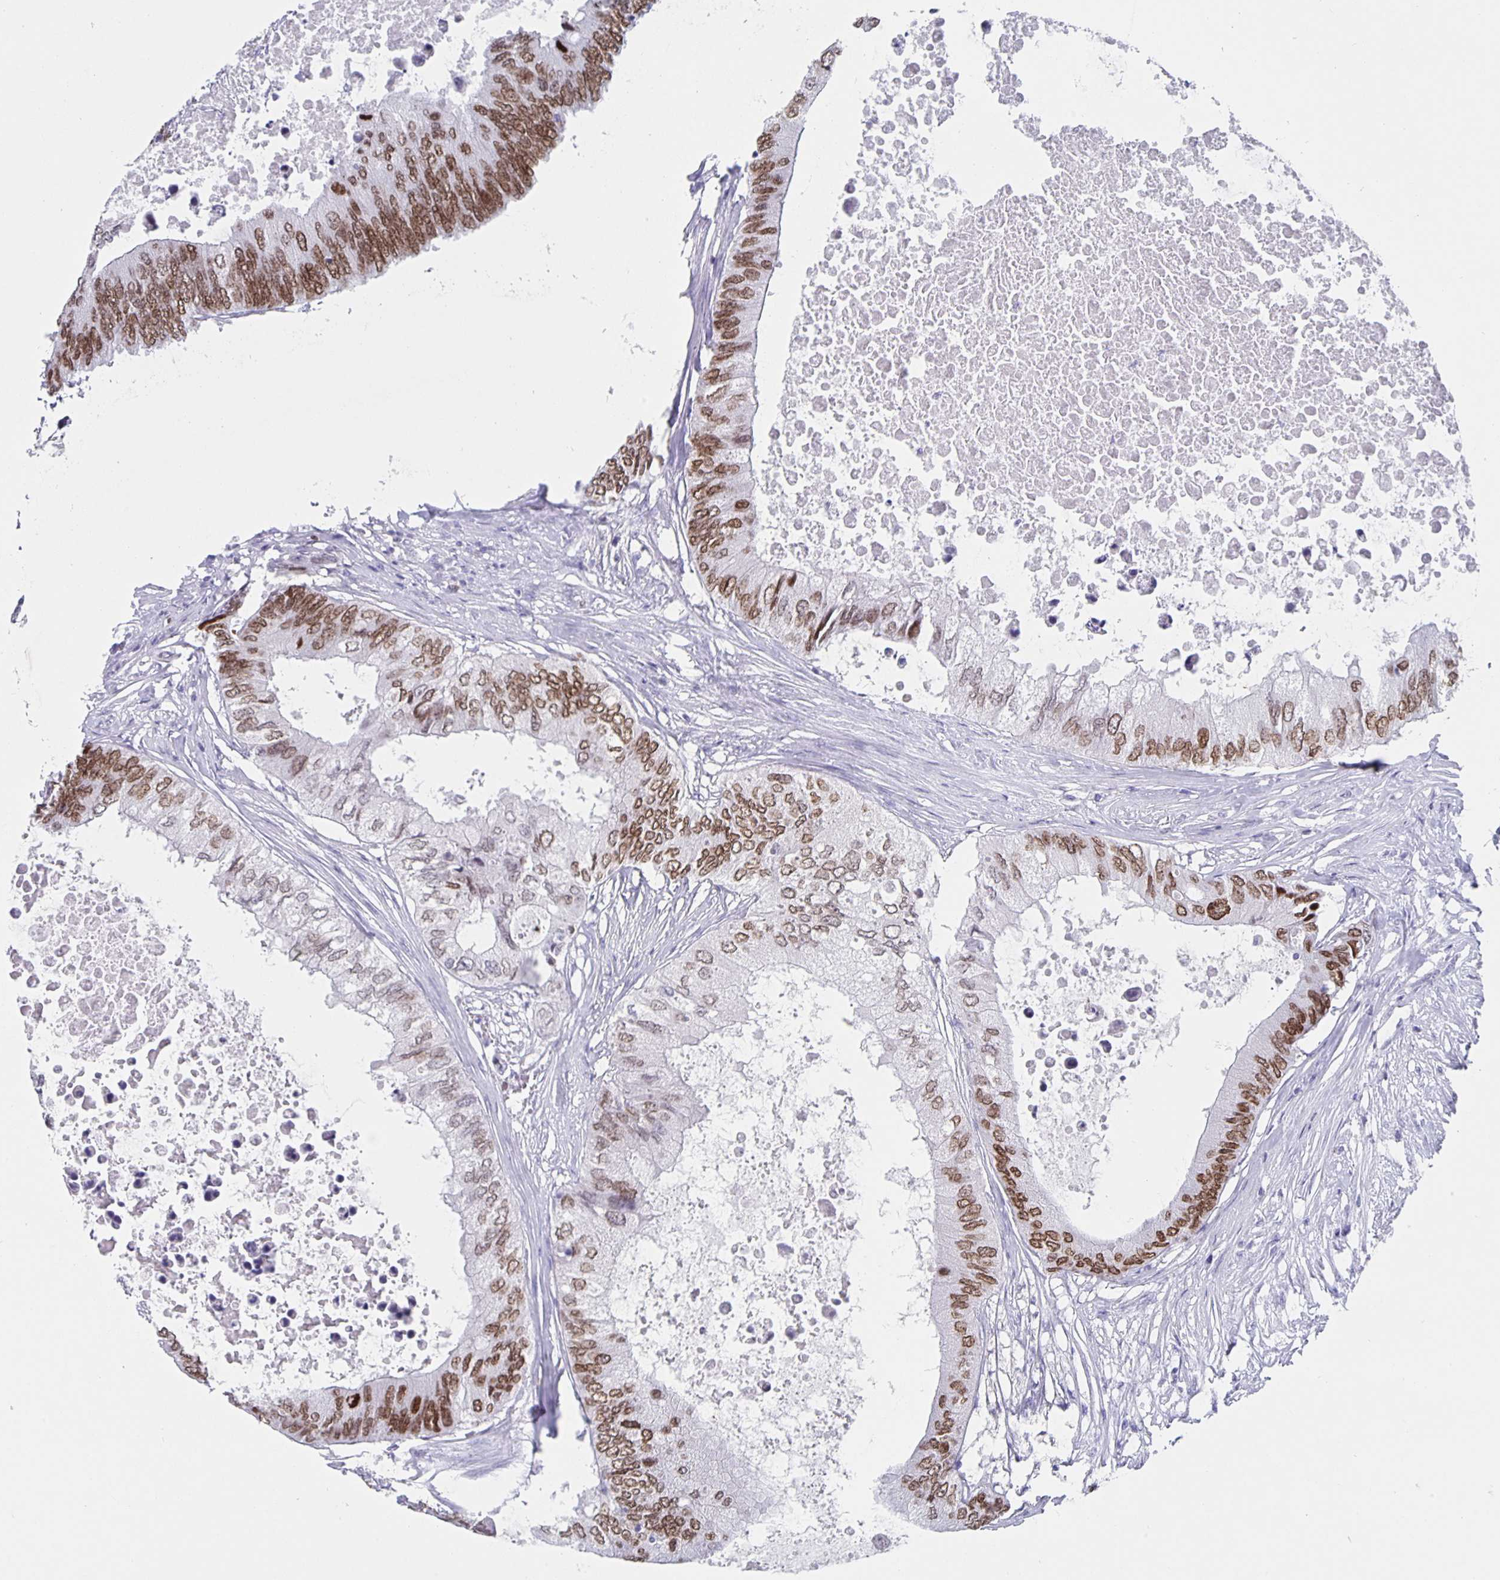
{"staining": {"intensity": "moderate", "quantity": ">75%", "location": "nuclear"}, "tissue": "colorectal cancer", "cell_type": "Tumor cells", "image_type": "cancer", "snomed": [{"axis": "morphology", "description": "Adenocarcinoma, NOS"}, {"axis": "topography", "description": "Colon"}], "caption": "Colorectal adenocarcinoma tissue reveals moderate nuclear staining in approximately >75% of tumor cells", "gene": "SATB2", "patient": {"sex": "male", "age": 71}}